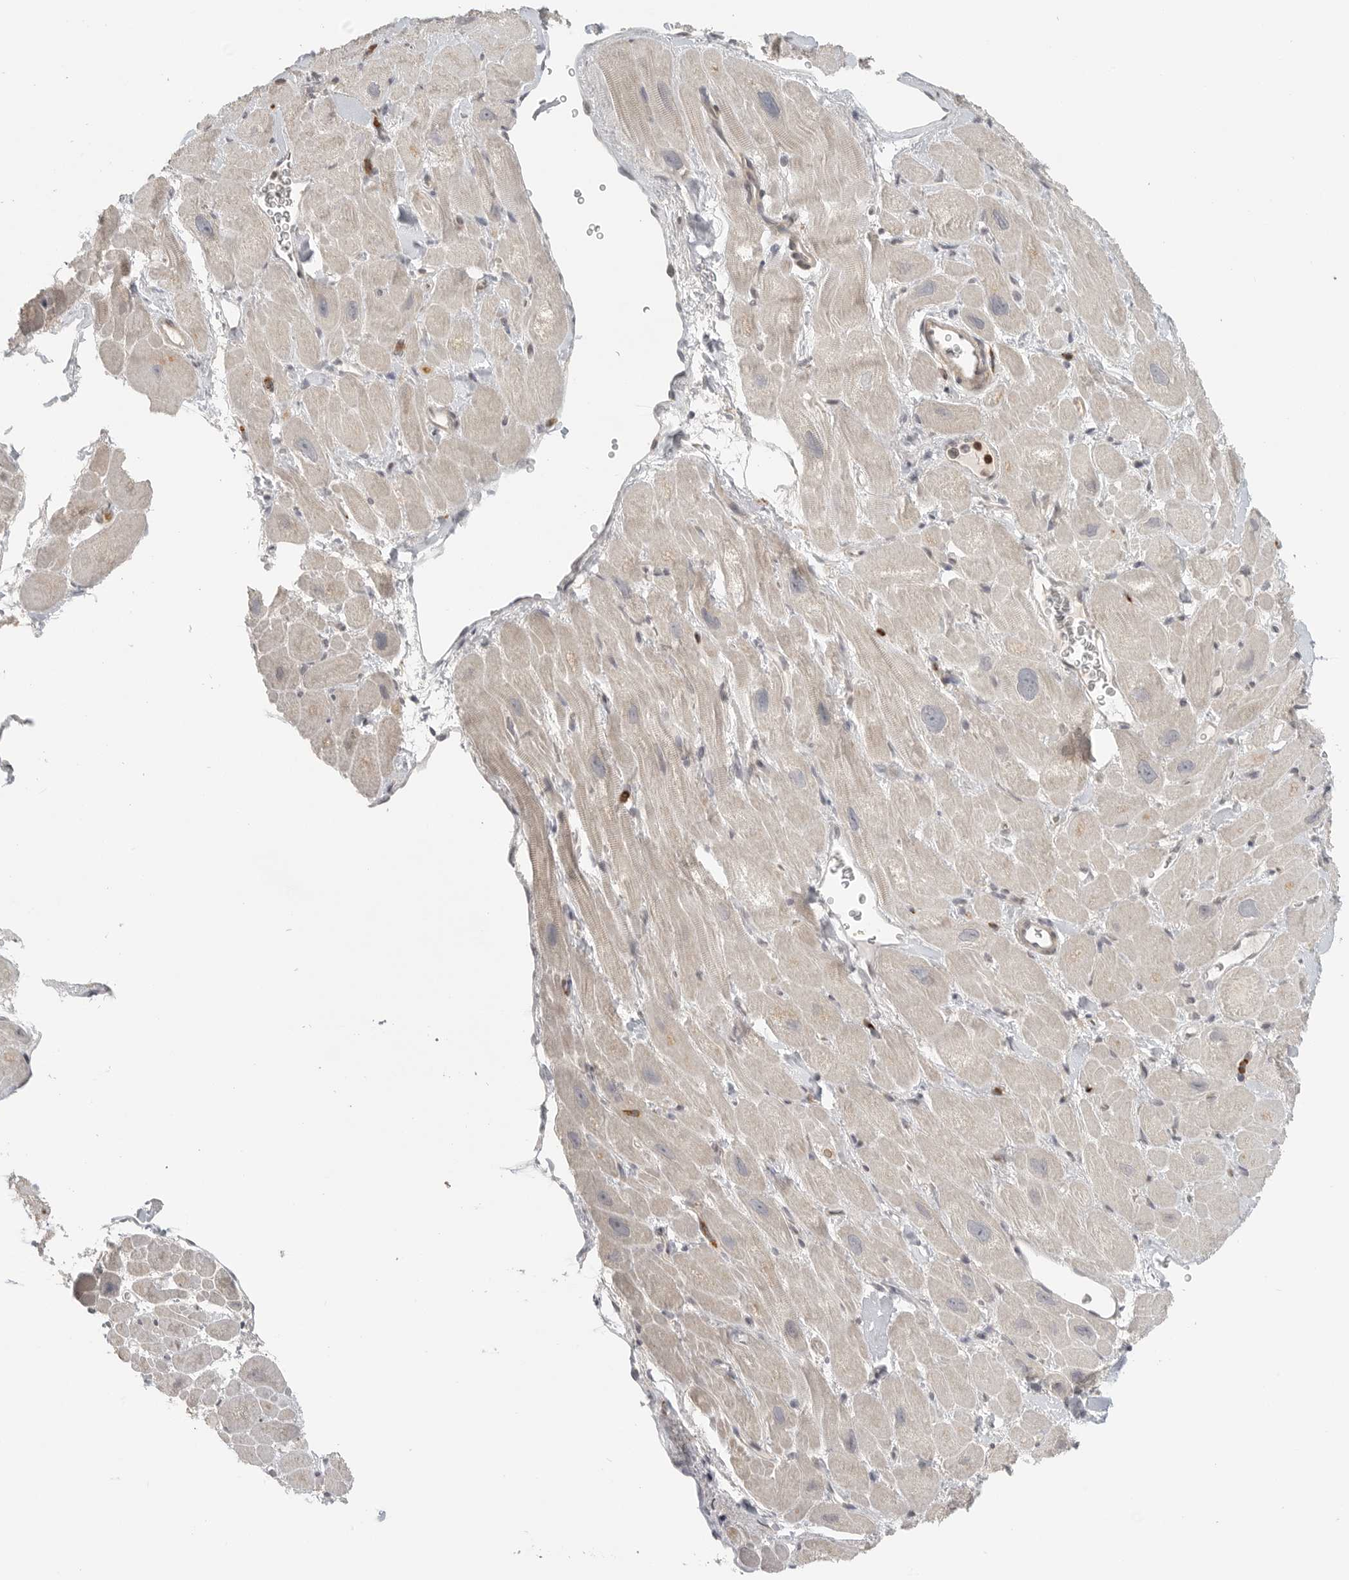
{"staining": {"intensity": "moderate", "quantity": "<25%", "location": "cytoplasmic/membranous"}, "tissue": "heart muscle", "cell_type": "Cardiomyocytes", "image_type": "normal", "snomed": [{"axis": "morphology", "description": "Normal tissue, NOS"}, {"axis": "topography", "description": "Heart"}], "caption": "High-power microscopy captured an immunohistochemistry (IHC) photomicrograph of benign heart muscle, revealing moderate cytoplasmic/membranous expression in about <25% of cardiomyocytes.", "gene": "SH3KBP1", "patient": {"sex": "male", "age": 49}}